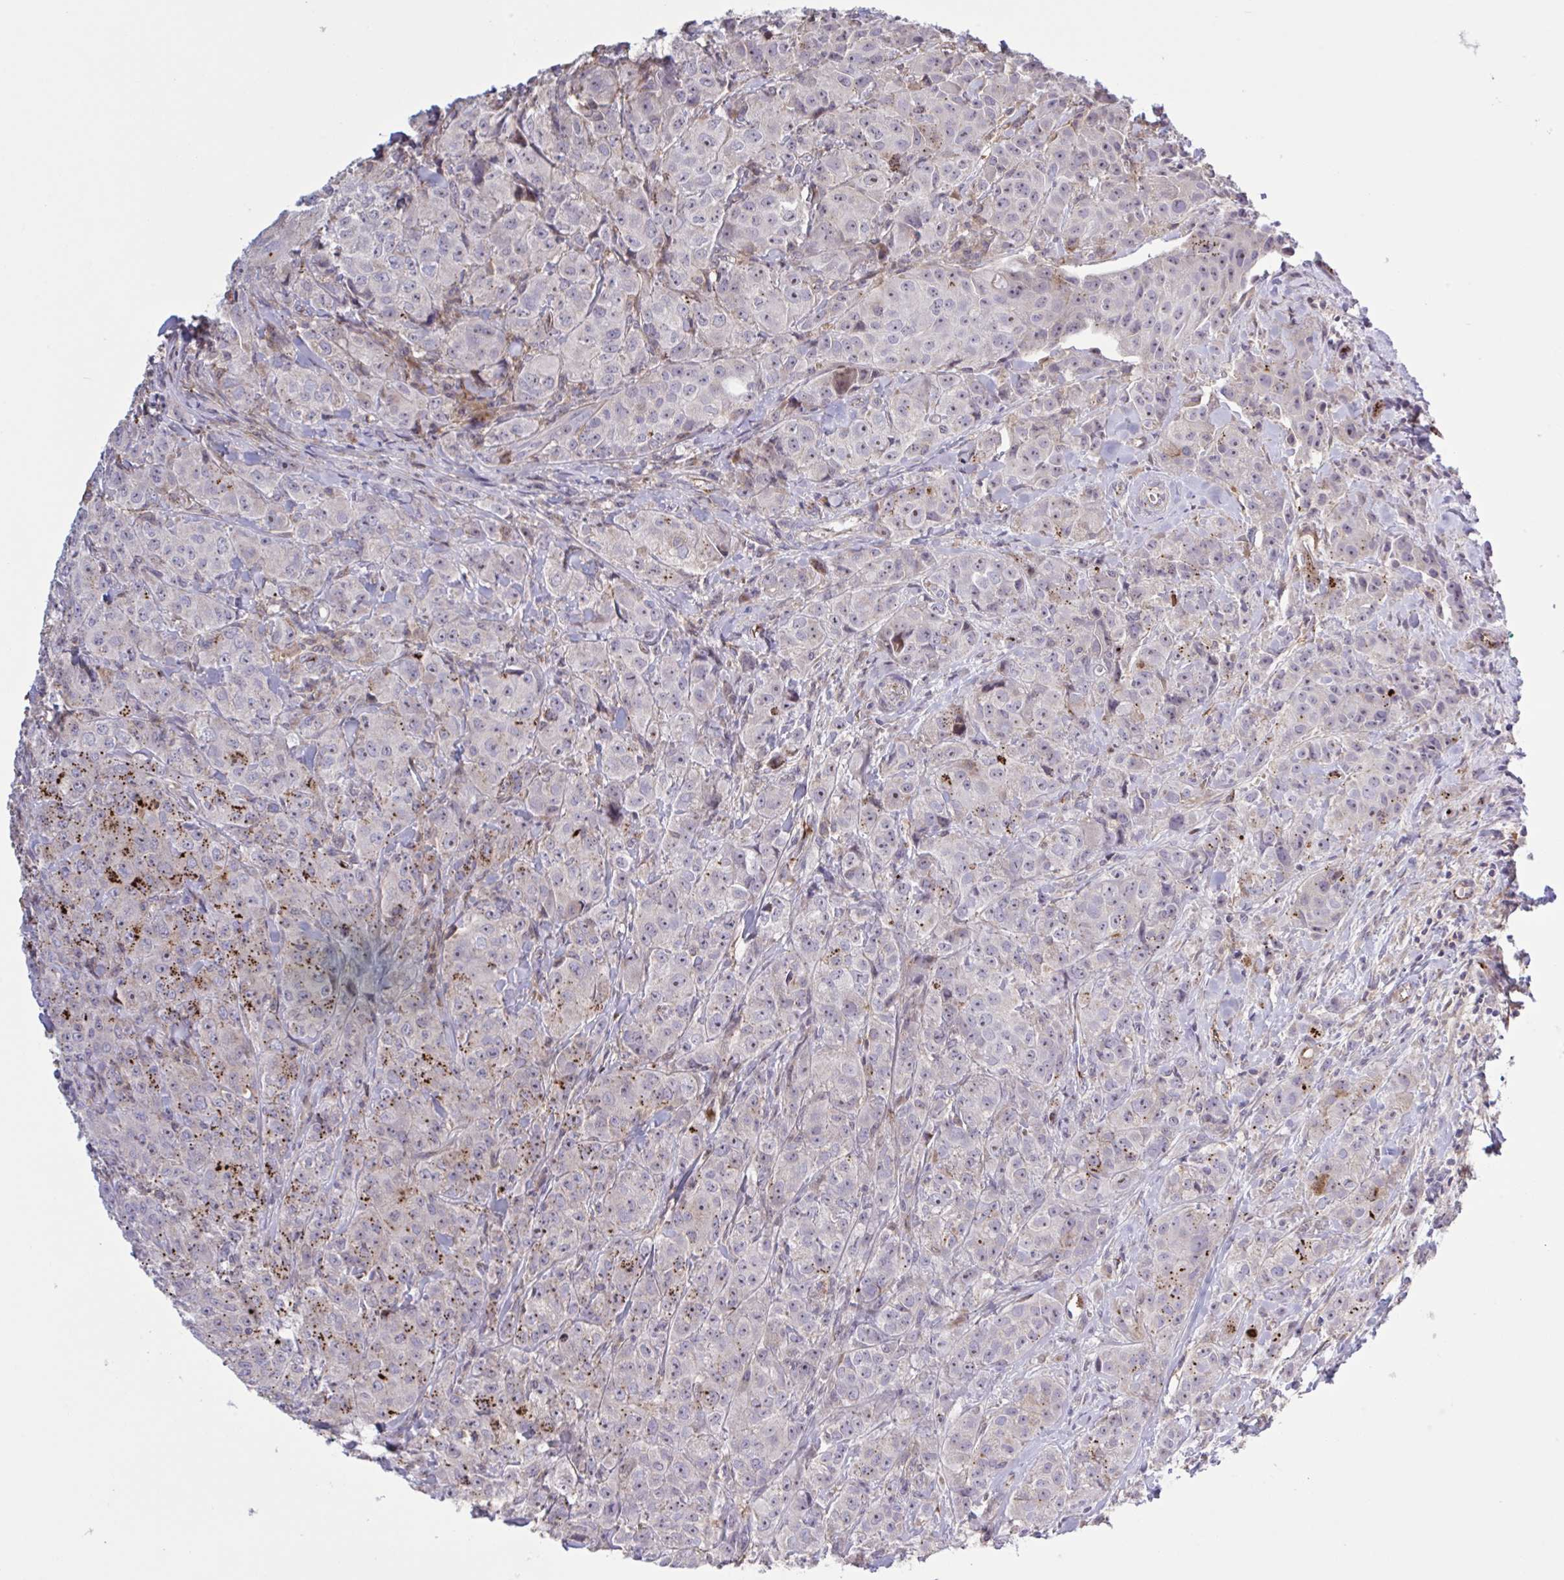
{"staining": {"intensity": "moderate", "quantity": "25%-75%", "location": "cytoplasmic/membranous"}, "tissue": "breast cancer", "cell_type": "Tumor cells", "image_type": "cancer", "snomed": [{"axis": "morphology", "description": "Normal tissue, NOS"}, {"axis": "morphology", "description": "Duct carcinoma"}, {"axis": "topography", "description": "Breast"}], "caption": "Brown immunohistochemical staining in human breast intraductal carcinoma demonstrates moderate cytoplasmic/membranous expression in about 25%-75% of tumor cells.", "gene": "CD101", "patient": {"sex": "female", "age": 43}}